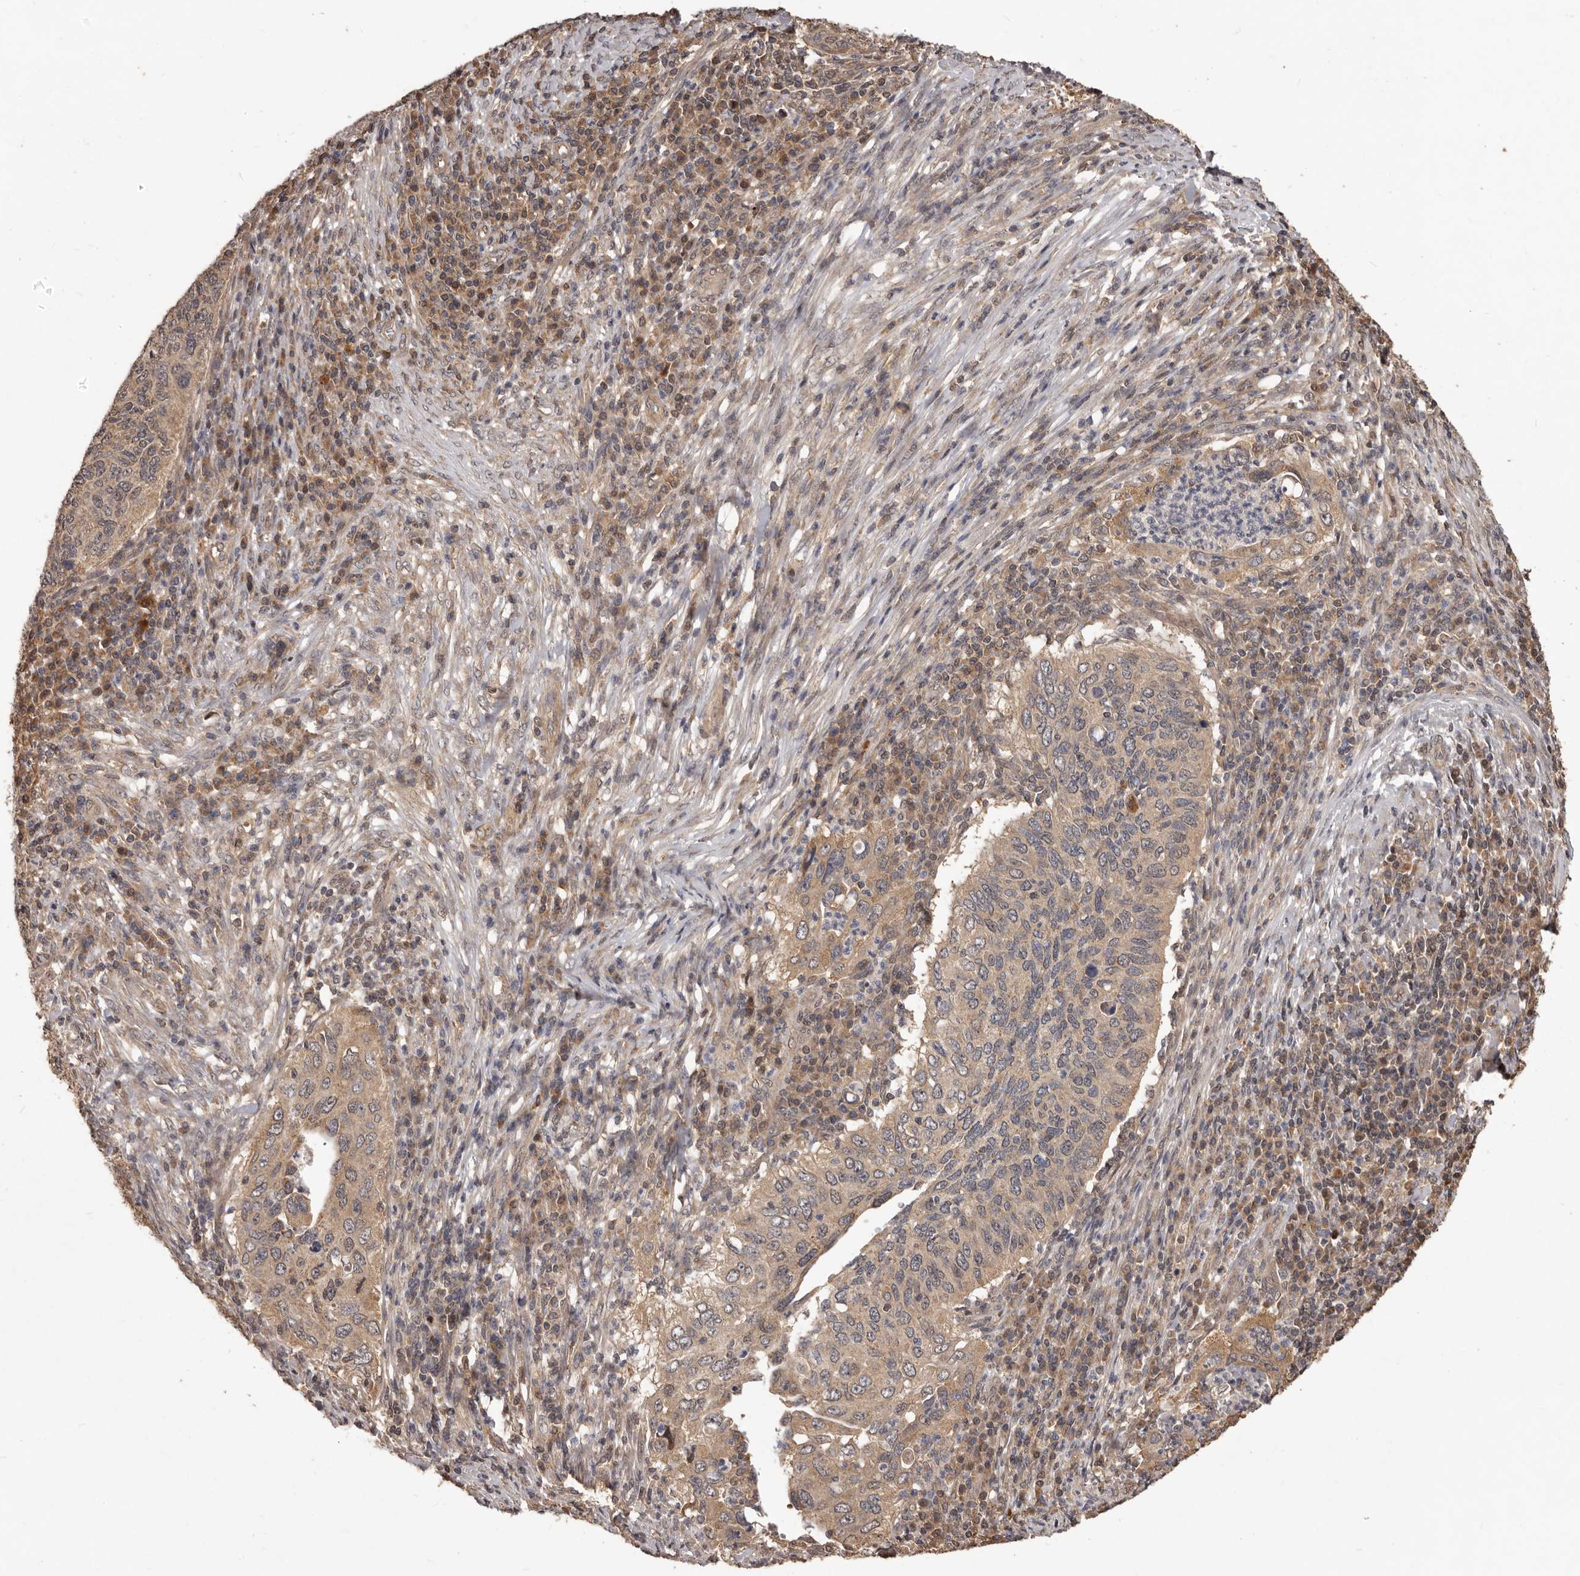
{"staining": {"intensity": "moderate", "quantity": ">75%", "location": "cytoplasmic/membranous"}, "tissue": "cervical cancer", "cell_type": "Tumor cells", "image_type": "cancer", "snomed": [{"axis": "morphology", "description": "Squamous cell carcinoma, NOS"}, {"axis": "topography", "description": "Cervix"}], "caption": "Protein staining of cervical cancer (squamous cell carcinoma) tissue exhibits moderate cytoplasmic/membranous staining in about >75% of tumor cells.", "gene": "MTO1", "patient": {"sex": "female", "age": 38}}